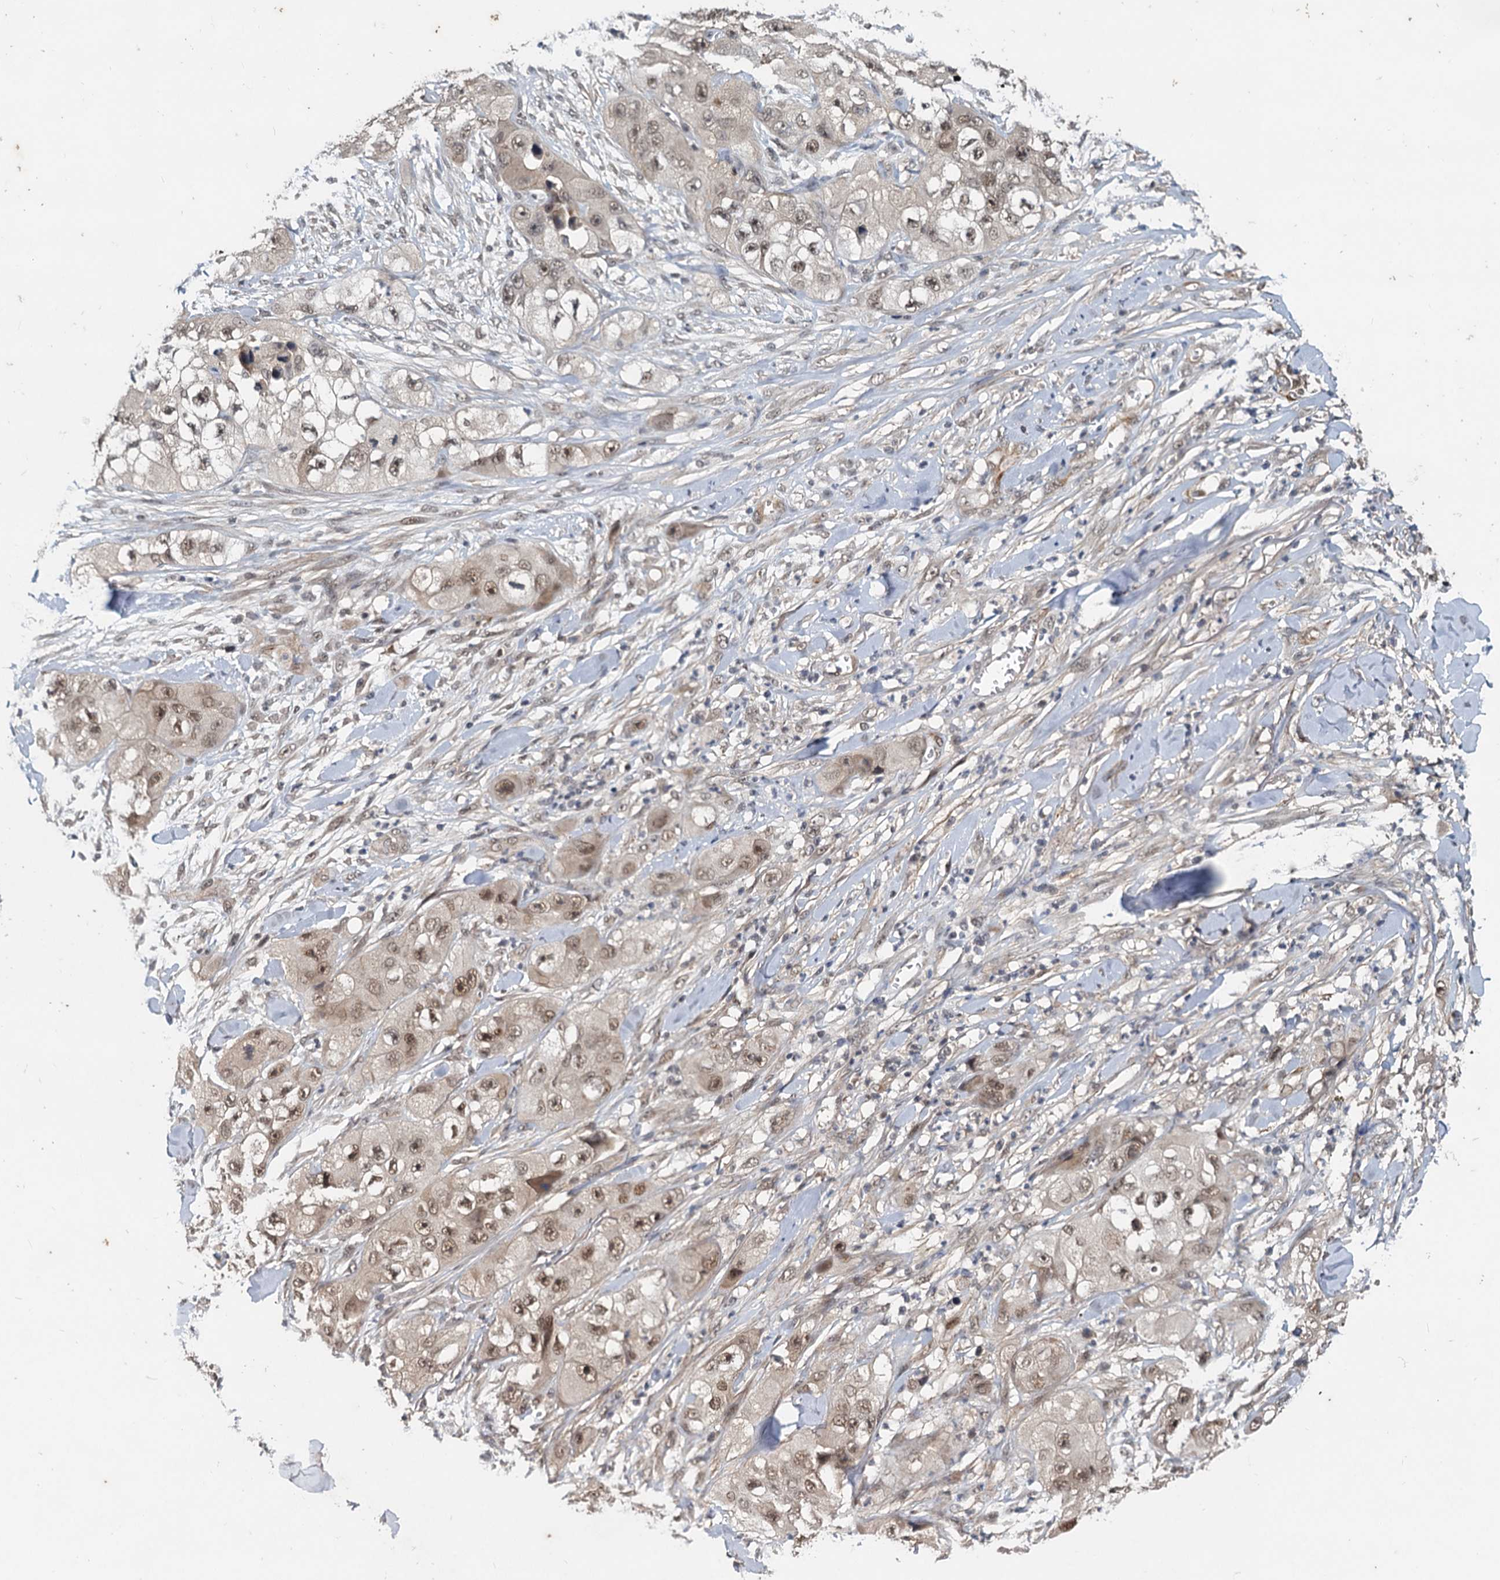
{"staining": {"intensity": "moderate", "quantity": ">75%", "location": "nuclear"}, "tissue": "skin cancer", "cell_type": "Tumor cells", "image_type": "cancer", "snomed": [{"axis": "morphology", "description": "Squamous cell carcinoma, NOS"}, {"axis": "topography", "description": "Skin"}, {"axis": "topography", "description": "Subcutis"}], "caption": "Brown immunohistochemical staining in human squamous cell carcinoma (skin) displays moderate nuclear expression in approximately >75% of tumor cells.", "gene": "RITA1", "patient": {"sex": "male", "age": 73}}